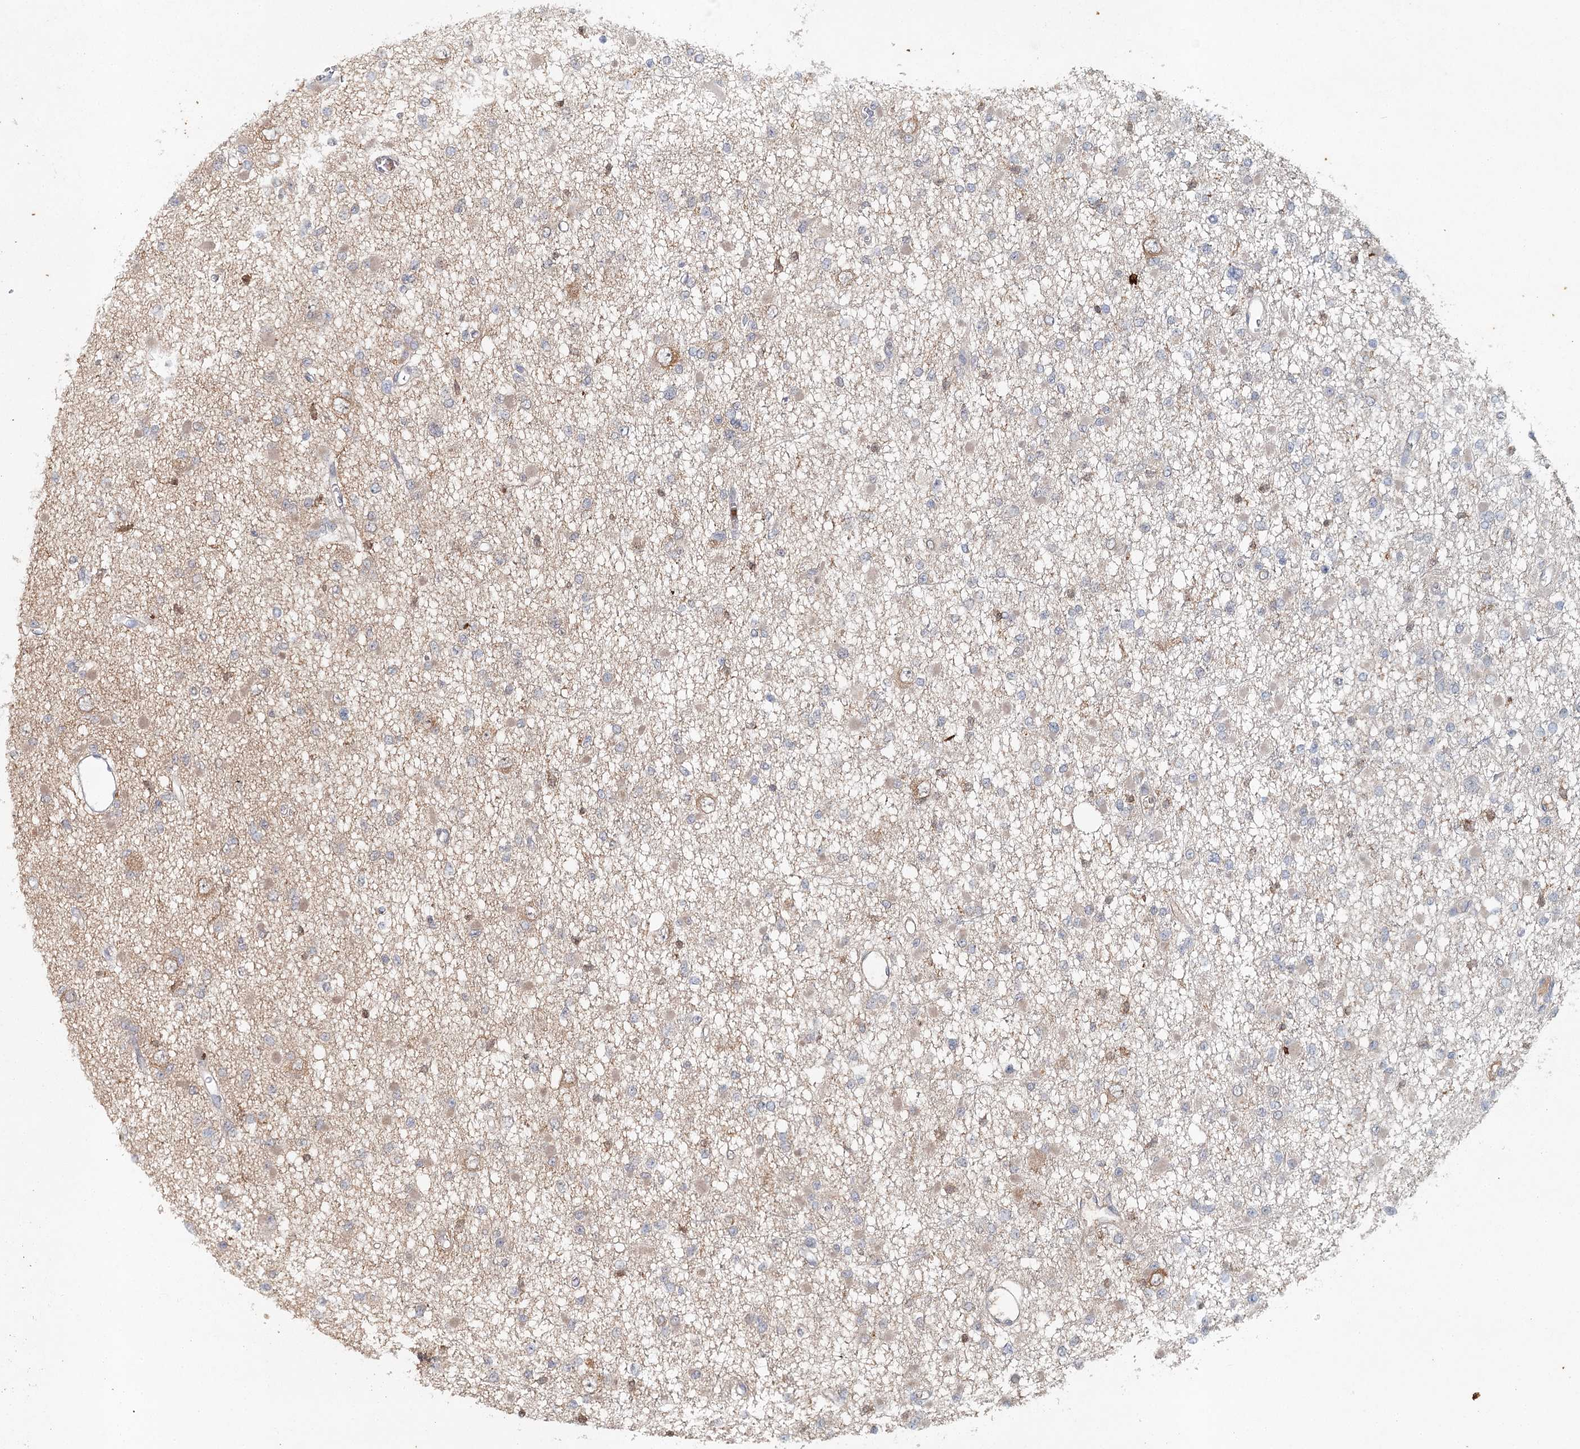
{"staining": {"intensity": "negative", "quantity": "none", "location": "none"}, "tissue": "glioma", "cell_type": "Tumor cells", "image_type": "cancer", "snomed": [{"axis": "morphology", "description": "Glioma, malignant, Low grade"}, {"axis": "topography", "description": "Brain"}], "caption": "Immunohistochemical staining of glioma exhibits no significant positivity in tumor cells.", "gene": "SLC41A2", "patient": {"sex": "female", "age": 22}}